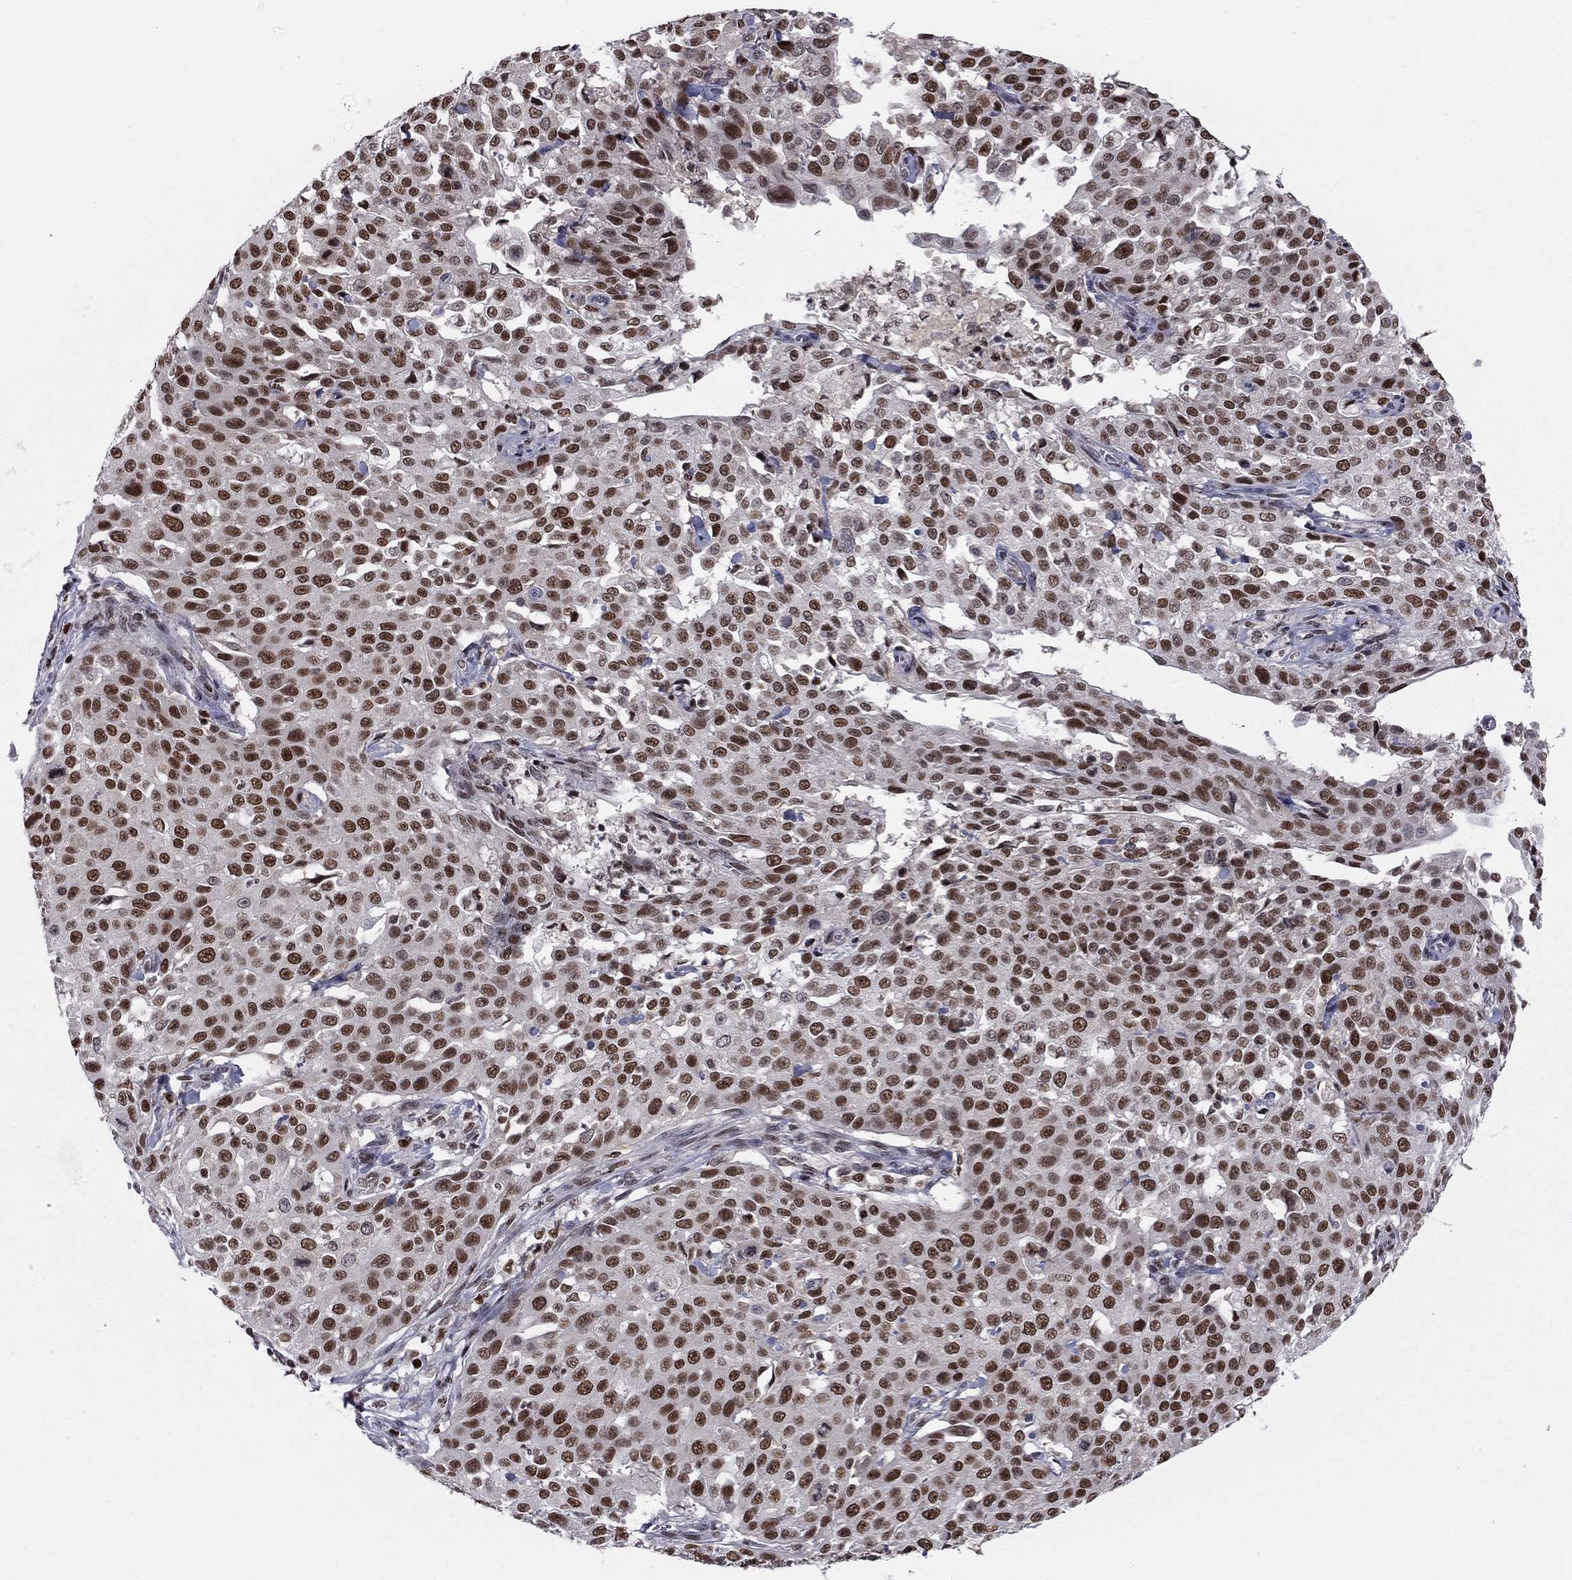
{"staining": {"intensity": "strong", "quantity": ">75%", "location": "nuclear"}, "tissue": "cervical cancer", "cell_type": "Tumor cells", "image_type": "cancer", "snomed": [{"axis": "morphology", "description": "Squamous cell carcinoma, NOS"}, {"axis": "topography", "description": "Cervix"}], "caption": "DAB immunohistochemical staining of squamous cell carcinoma (cervical) reveals strong nuclear protein staining in approximately >75% of tumor cells. (brown staining indicates protein expression, while blue staining denotes nuclei).", "gene": "RNASEH2C", "patient": {"sex": "female", "age": 26}}